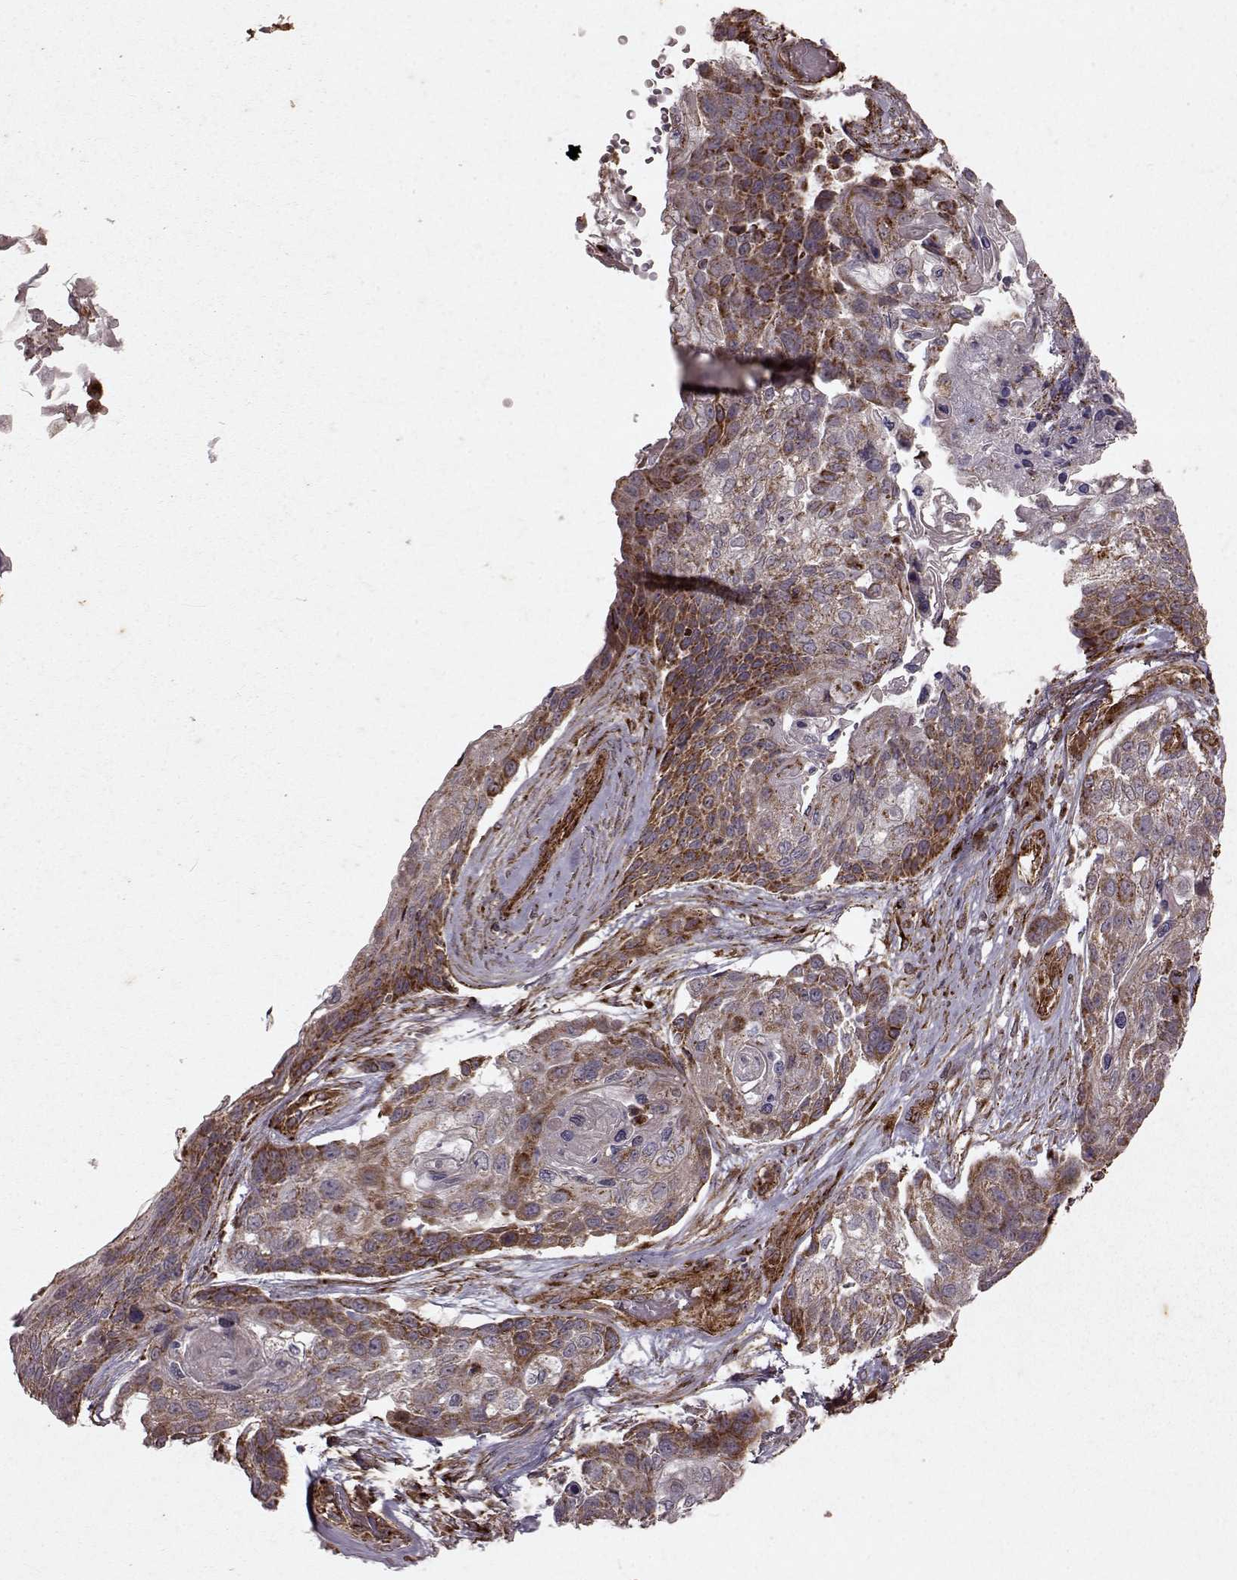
{"staining": {"intensity": "strong", "quantity": "<25%", "location": "cytoplasmic/membranous"}, "tissue": "lung cancer", "cell_type": "Tumor cells", "image_type": "cancer", "snomed": [{"axis": "morphology", "description": "Squamous cell carcinoma, NOS"}, {"axis": "topography", "description": "Lung"}], "caption": "IHC photomicrograph of lung squamous cell carcinoma stained for a protein (brown), which demonstrates medium levels of strong cytoplasmic/membranous staining in approximately <25% of tumor cells.", "gene": "FXN", "patient": {"sex": "male", "age": 69}}